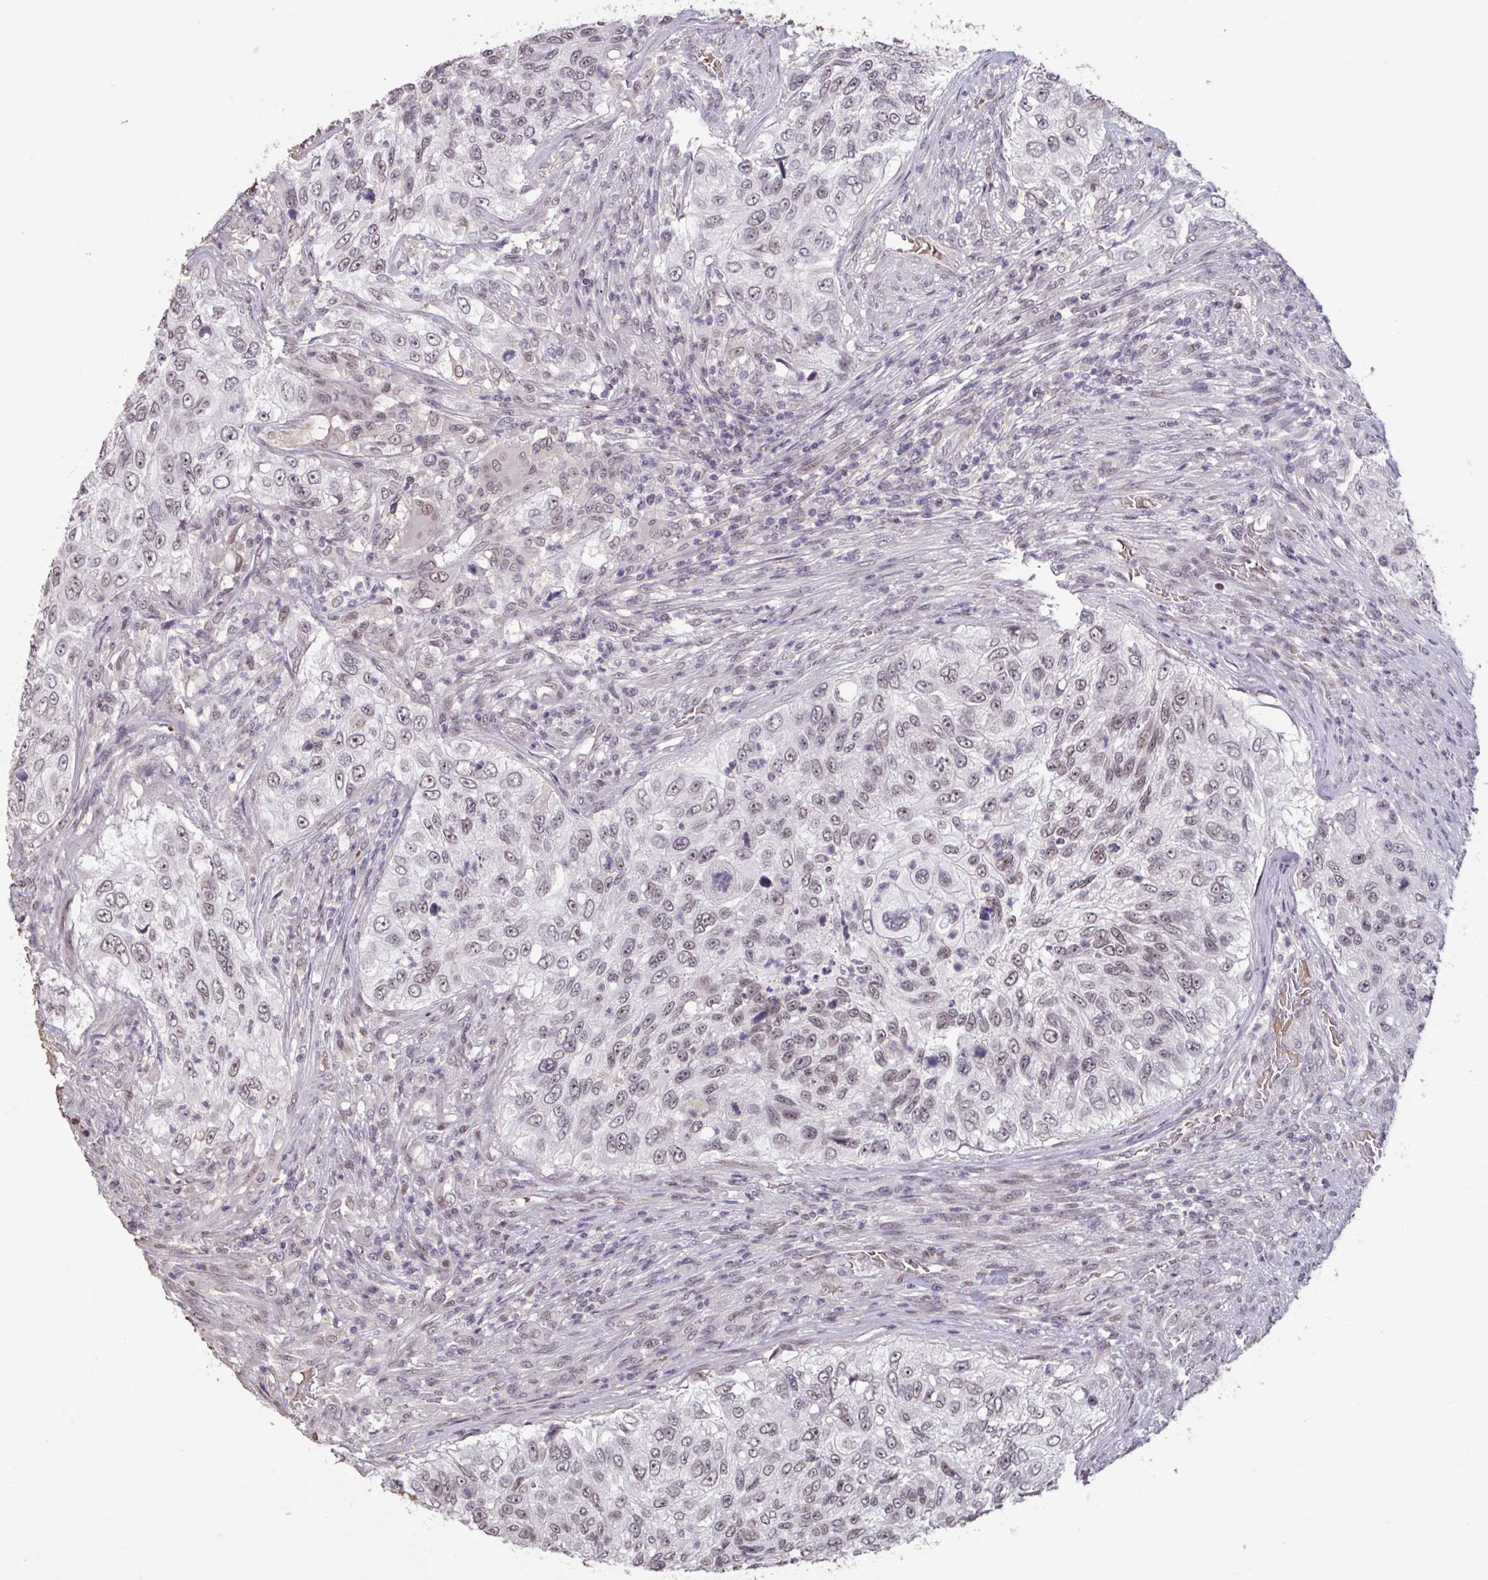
{"staining": {"intensity": "weak", "quantity": ">75%", "location": "nuclear"}, "tissue": "urothelial cancer", "cell_type": "Tumor cells", "image_type": "cancer", "snomed": [{"axis": "morphology", "description": "Urothelial carcinoma, High grade"}, {"axis": "topography", "description": "Urinary bladder"}], "caption": "Human urothelial cancer stained with a brown dye displays weak nuclear positive expression in about >75% of tumor cells.", "gene": "ZNF414", "patient": {"sex": "female", "age": 60}}